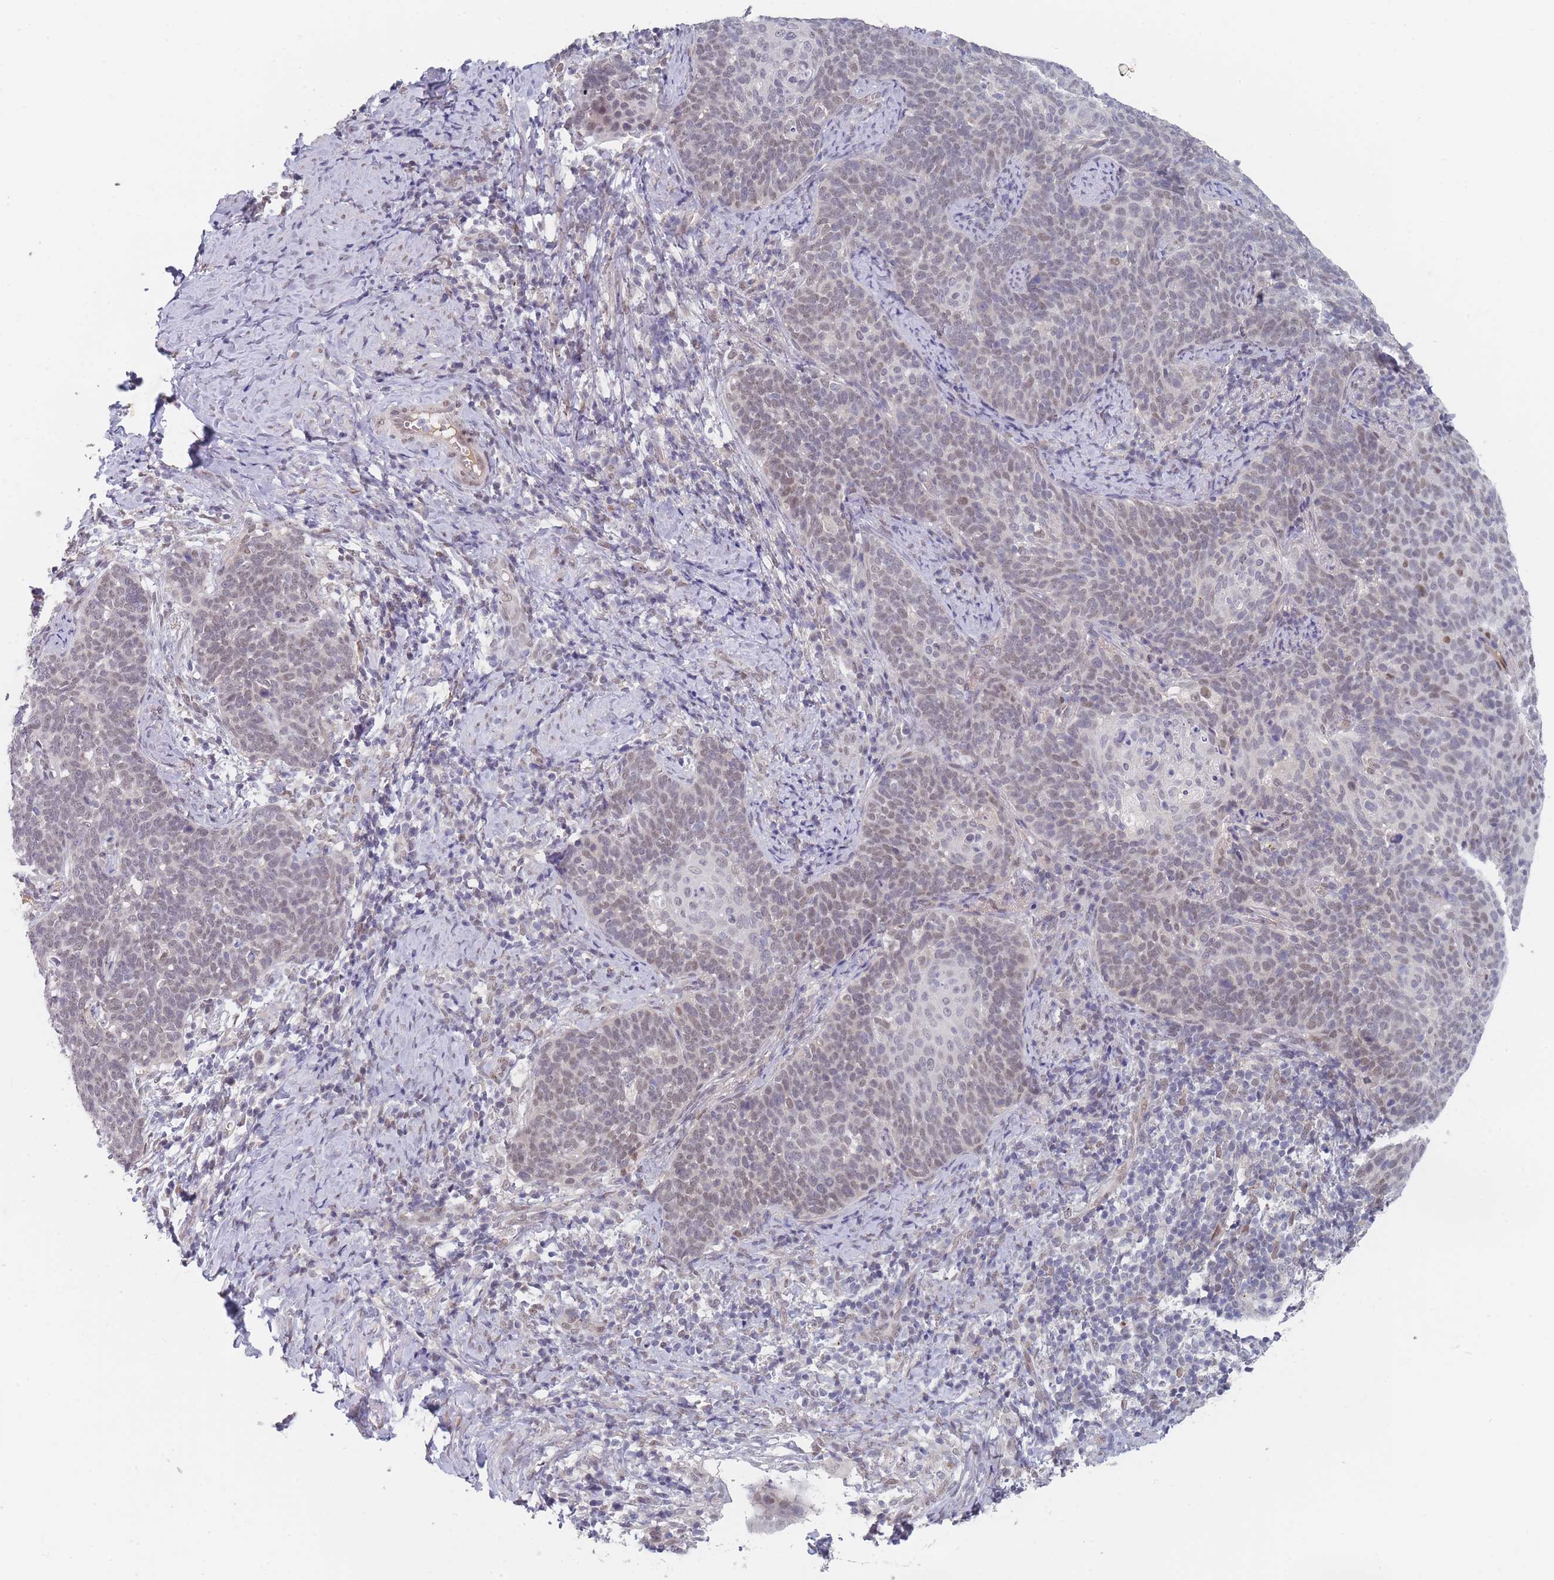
{"staining": {"intensity": "negative", "quantity": "none", "location": "none"}, "tissue": "cervical cancer", "cell_type": "Tumor cells", "image_type": "cancer", "snomed": [{"axis": "morphology", "description": "Normal tissue, NOS"}, {"axis": "morphology", "description": "Squamous cell carcinoma, NOS"}, {"axis": "topography", "description": "Cervix"}], "caption": "An immunohistochemistry image of squamous cell carcinoma (cervical) is shown. There is no staining in tumor cells of squamous cell carcinoma (cervical). Nuclei are stained in blue.", "gene": "ANKRD10", "patient": {"sex": "female", "age": 39}}